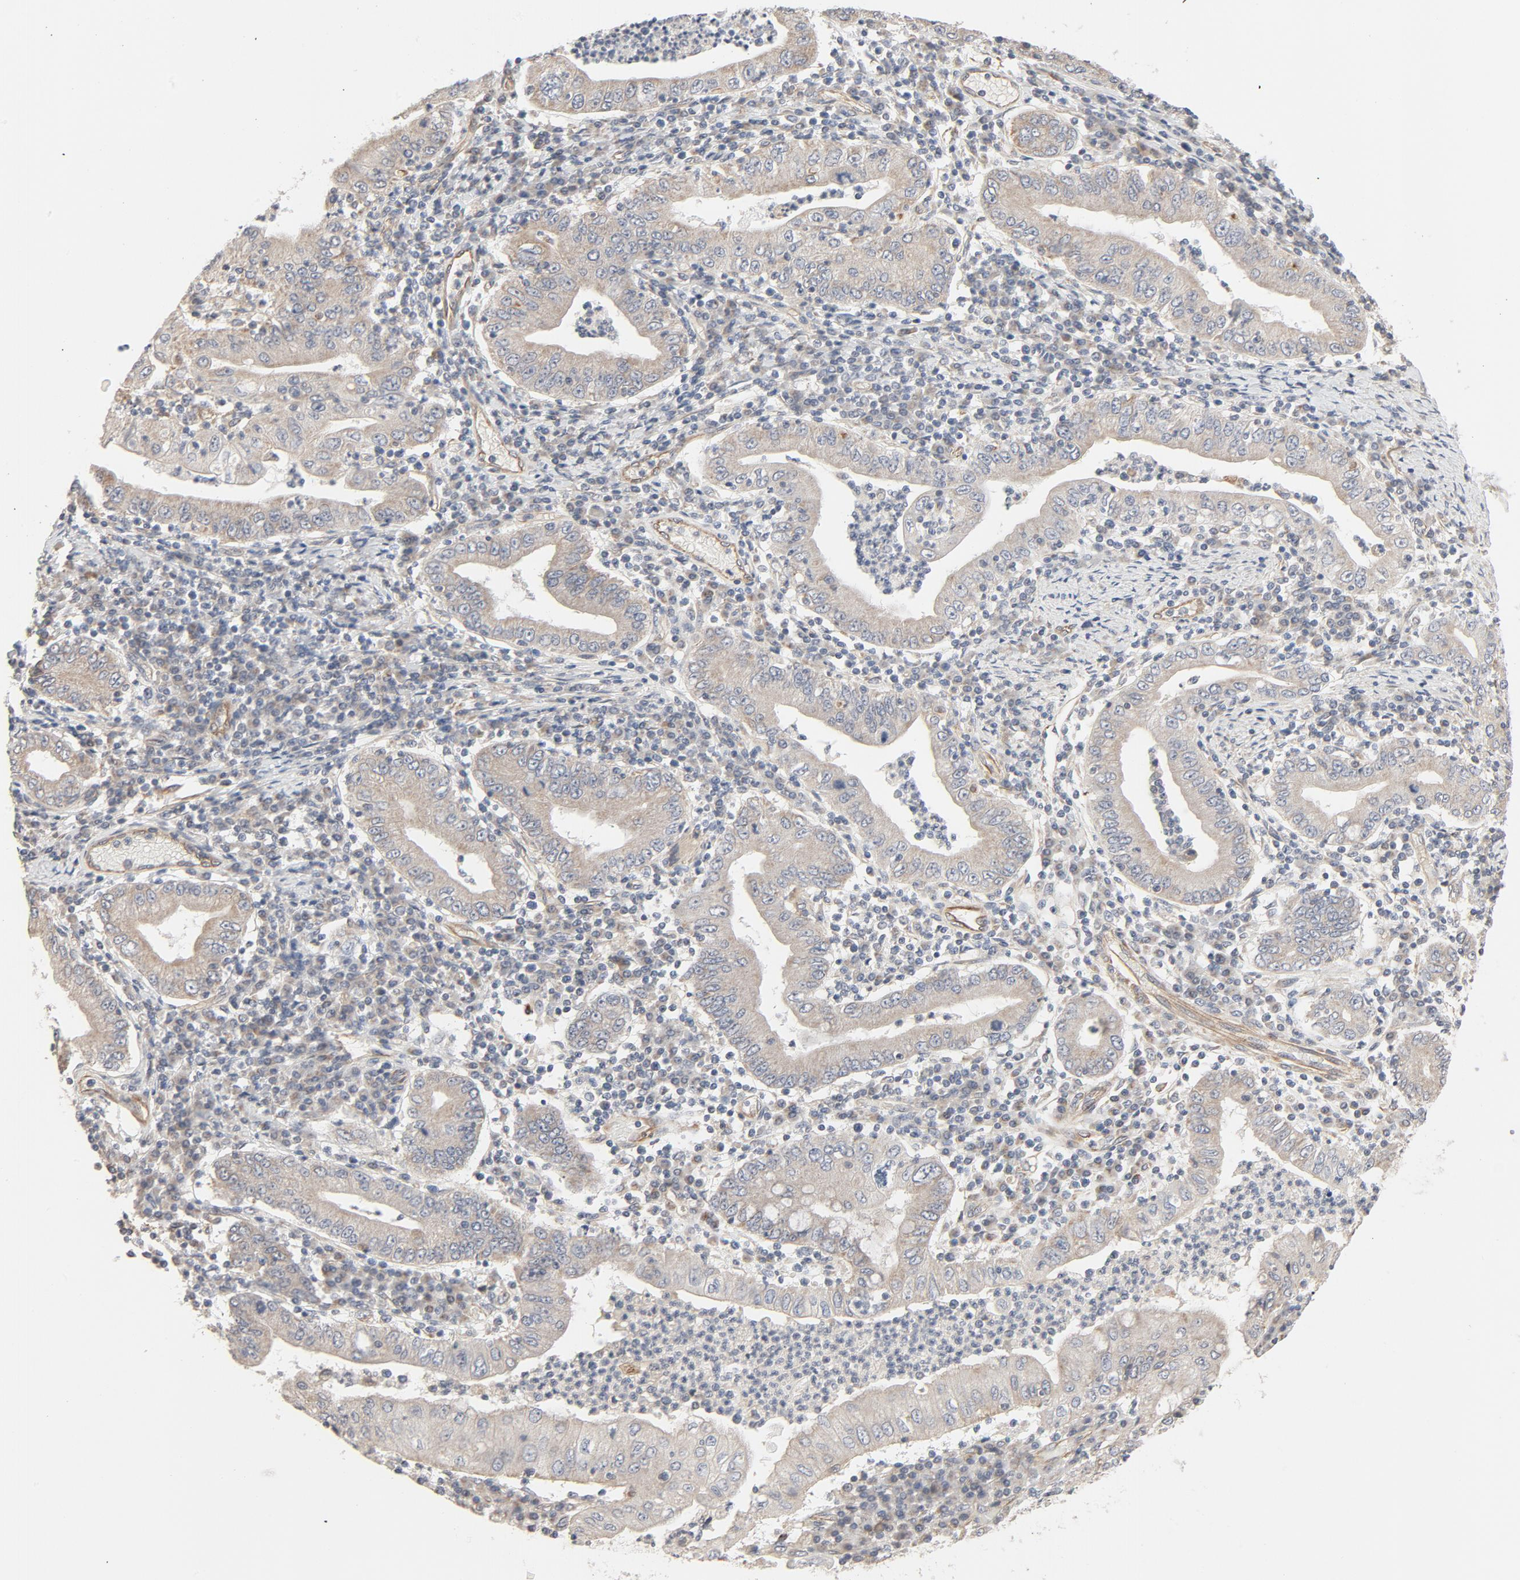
{"staining": {"intensity": "moderate", "quantity": ">75%", "location": "cytoplasmic/membranous"}, "tissue": "stomach cancer", "cell_type": "Tumor cells", "image_type": "cancer", "snomed": [{"axis": "morphology", "description": "Normal tissue, NOS"}, {"axis": "morphology", "description": "Adenocarcinoma, NOS"}, {"axis": "topography", "description": "Esophagus"}, {"axis": "topography", "description": "Stomach, upper"}, {"axis": "topography", "description": "Peripheral nerve tissue"}], "caption": "The micrograph demonstrates a brown stain indicating the presence of a protein in the cytoplasmic/membranous of tumor cells in adenocarcinoma (stomach).", "gene": "TRIOBP", "patient": {"sex": "male", "age": 62}}